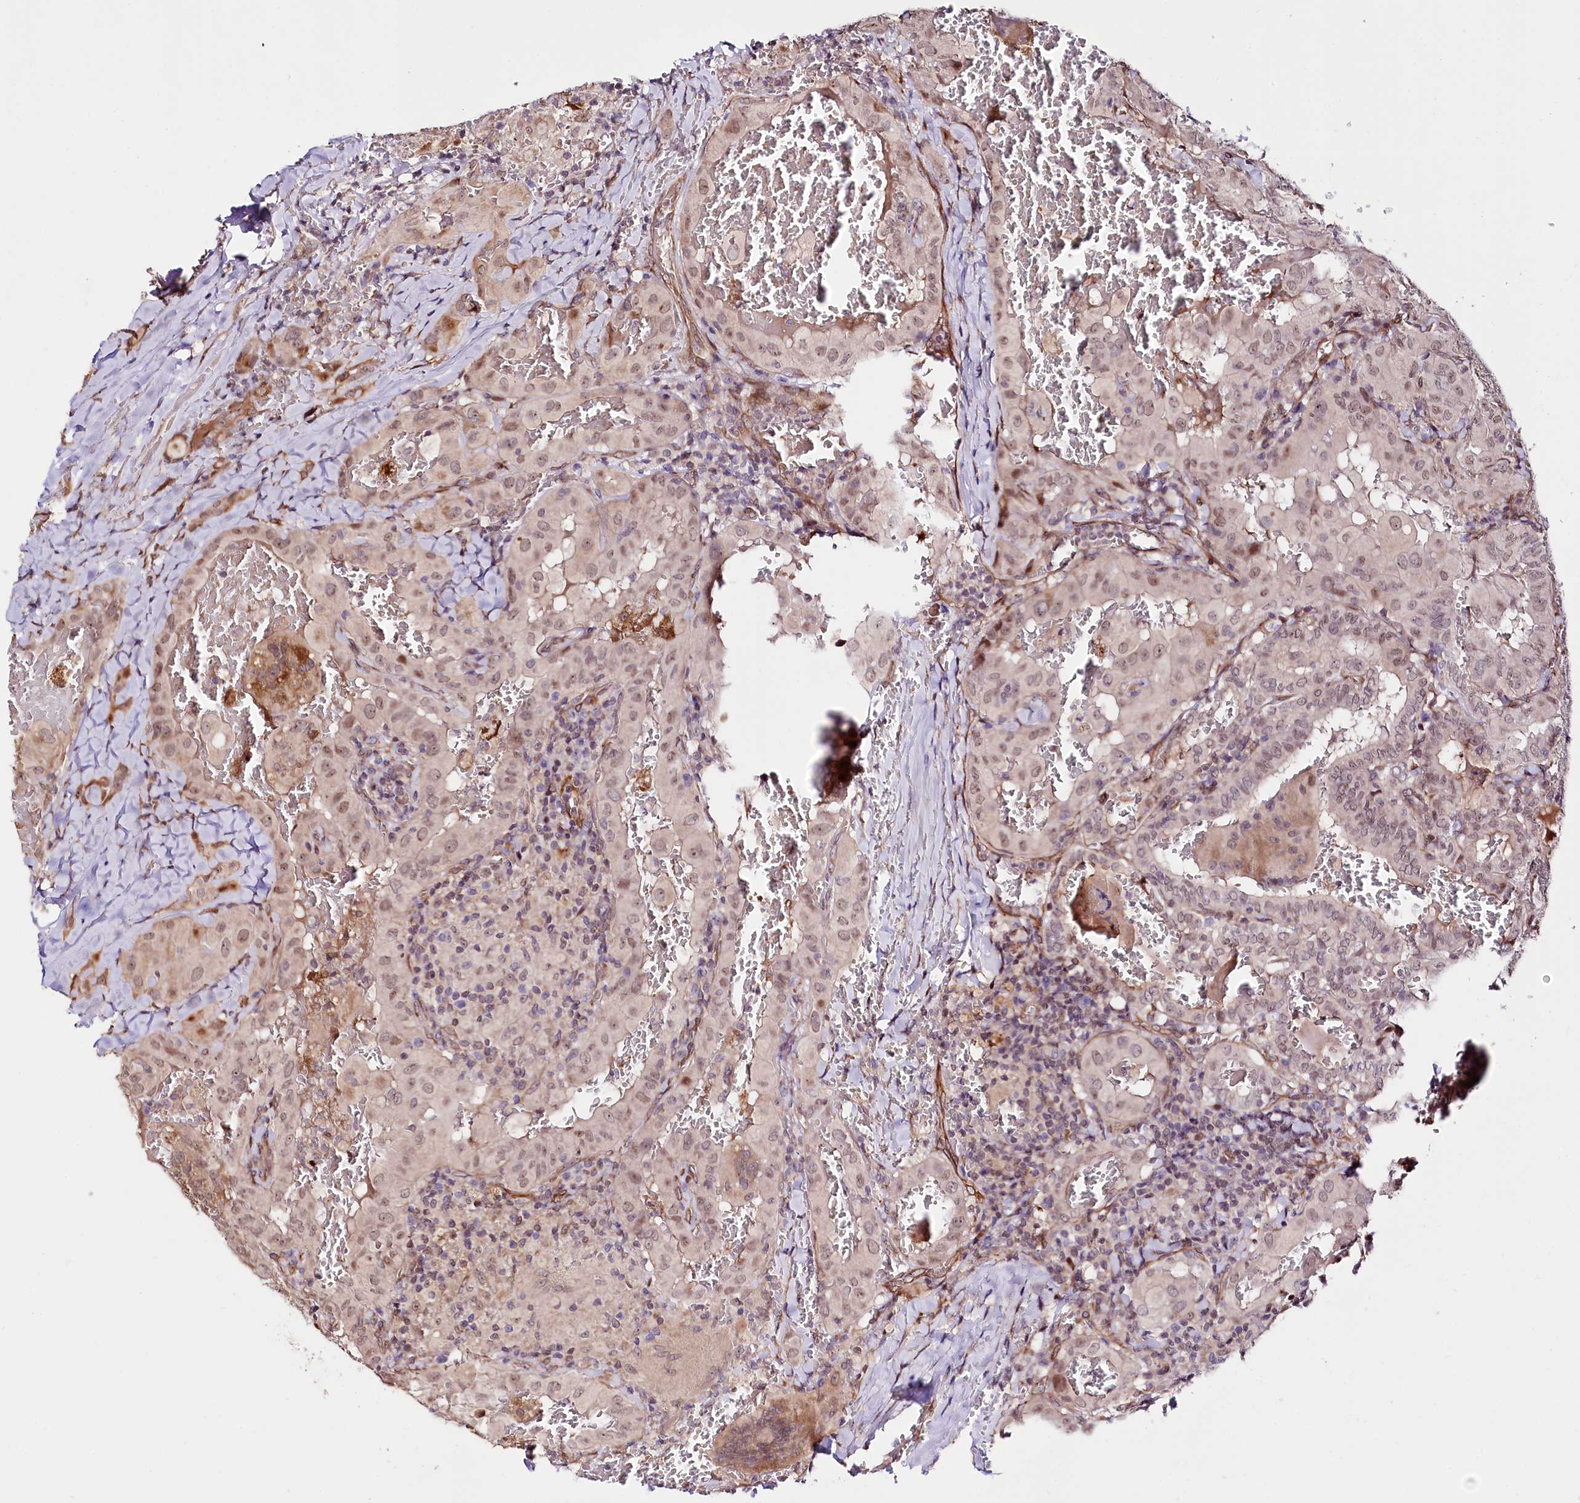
{"staining": {"intensity": "weak", "quantity": "25%-75%", "location": "nuclear"}, "tissue": "thyroid cancer", "cell_type": "Tumor cells", "image_type": "cancer", "snomed": [{"axis": "morphology", "description": "Papillary adenocarcinoma, NOS"}, {"axis": "topography", "description": "Thyroid gland"}], "caption": "Tumor cells reveal low levels of weak nuclear staining in approximately 25%-75% of cells in thyroid cancer. Immunohistochemistry (ihc) stains the protein in brown and the nuclei are stained blue.", "gene": "CUTC", "patient": {"sex": "female", "age": 72}}